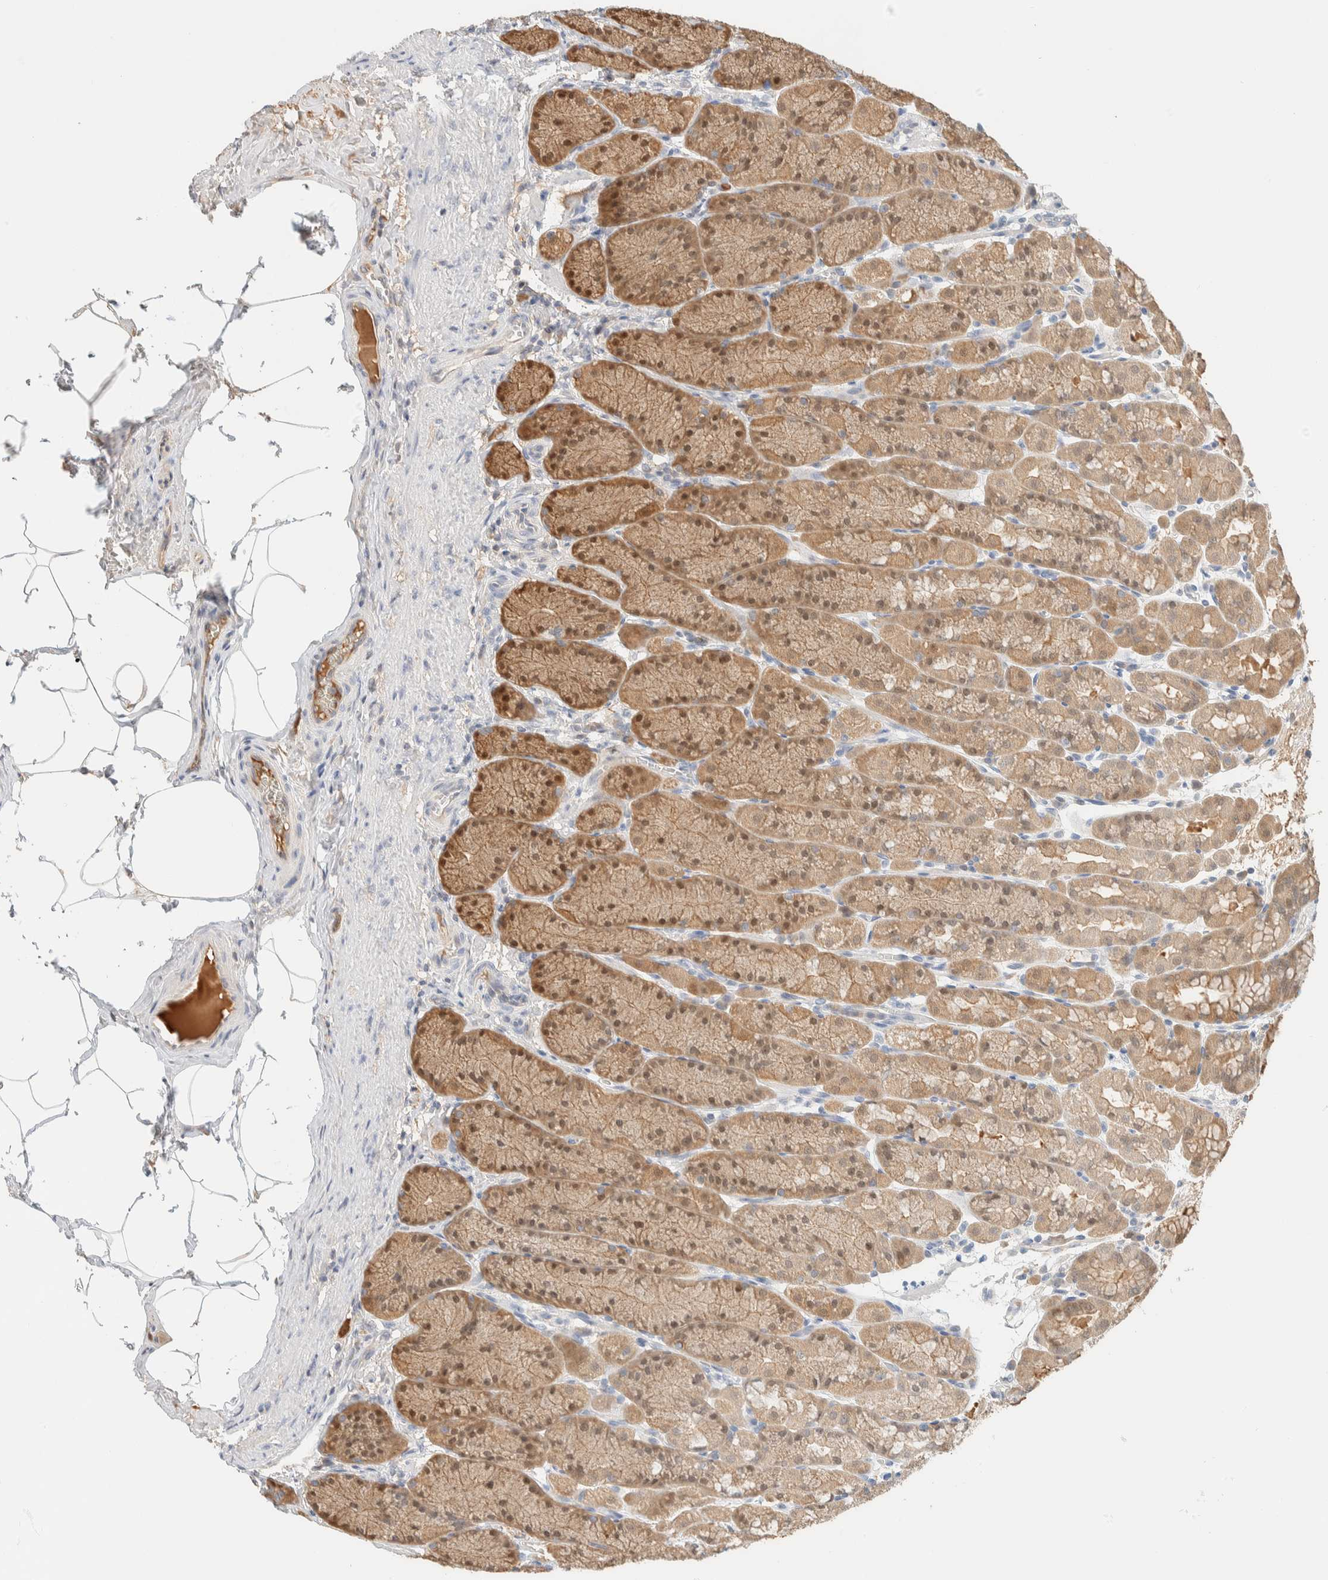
{"staining": {"intensity": "moderate", "quantity": "25%-75%", "location": "cytoplasmic/membranous,nuclear"}, "tissue": "stomach", "cell_type": "Glandular cells", "image_type": "normal", "snomed": [{"axis": "morphology", "description": "Normal tissue, NOS"}, {"axis": "topography", "description": "Stomach"}], "caption": "Approximately 25%-75% of glandular cells in benign human stomach reveal moderate cytoplasmic/membranous,nuclear protein staining as visualized by brown immunohistochemical staining.", "gene": "SETD4", "patient": {"sex": "male", "age": 42}}